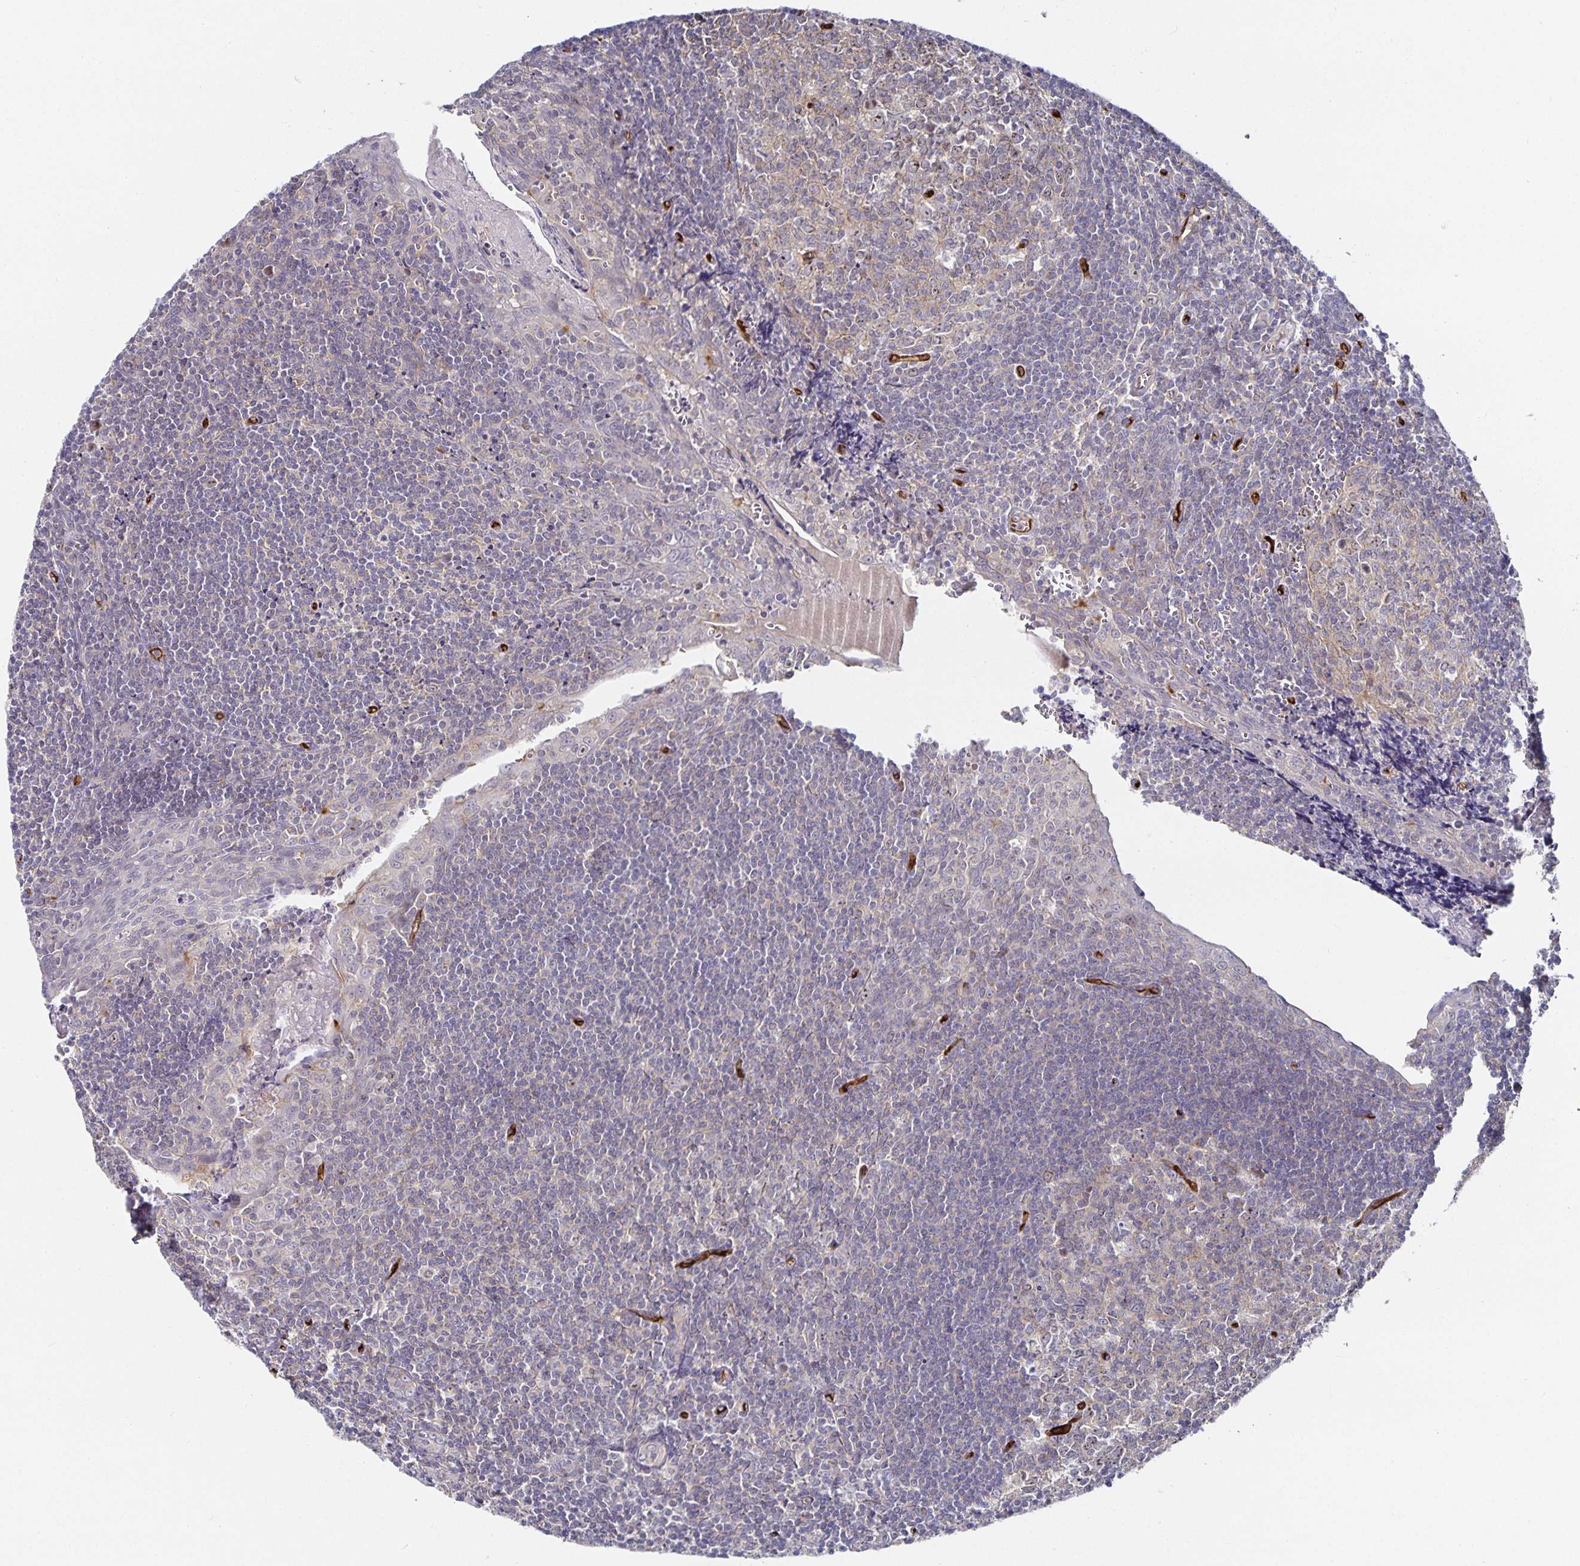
{"staining": {"intensity": "weak", "quantity": "<25%", "location": "cytoplasmic/membranous"}, "tissue": "tonsil", "cell_type": "Germinal center cells", "image_type": "normal", "snomed": [{"axis": "morphology", "description": "Normal tissue, NOS"}, {"axis": "morphology", "description": "Inflammation, NOS"}, {"axis": "topography", "description": "Tonsil"}], "caption": "Immunohistochemistry image of benign tonsil stained for a protein (brown), which demonstrates no expression in germinal center cells.", "gene": "PODXL", "patient": {"sex": "female", "age": 31}}